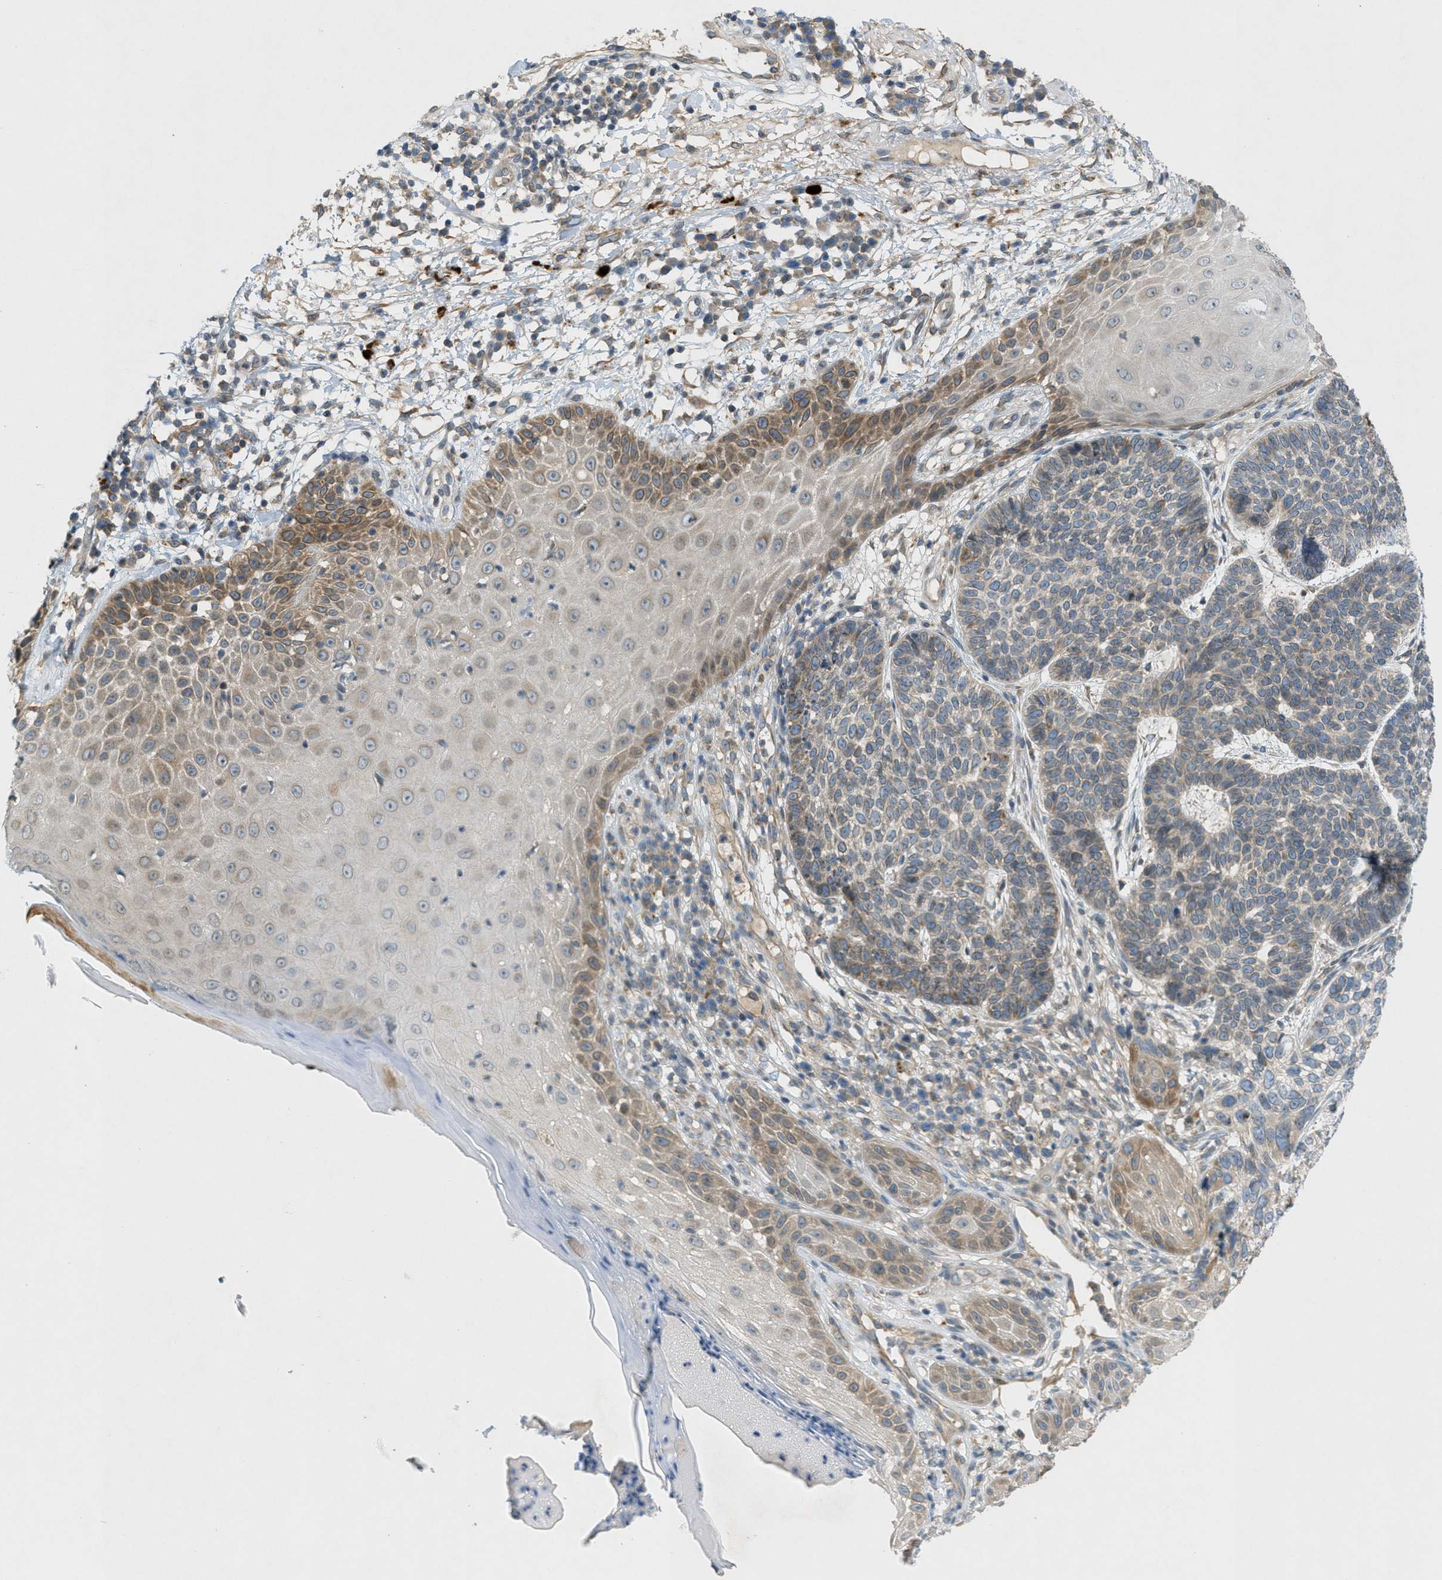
{"staining": {"intensity": "moderate", "quantity": "<25%", "location": "cytoplasmic/membranous"}, "tissue": "skin cancer", "cell_type": "Tumor cells", "image_type": "cancer", "snomed": [{"axis": "morphology", "description": "Normal tissue, NOS"}, {"axis": "morphology", "description": "Basal cell carcinoma"}, {"axis": "topography", "description": "Skin"}], "caption": "Approximately <25% of tumor cells in human skin cancer (basal cell carcinoma) exhibit moderate cytoplasmic/membranous protein staining as visualized by brown immunohistochemical staining.", "gene": "SIGMAR1", "patient": {"sex": "male", "age": 79}}